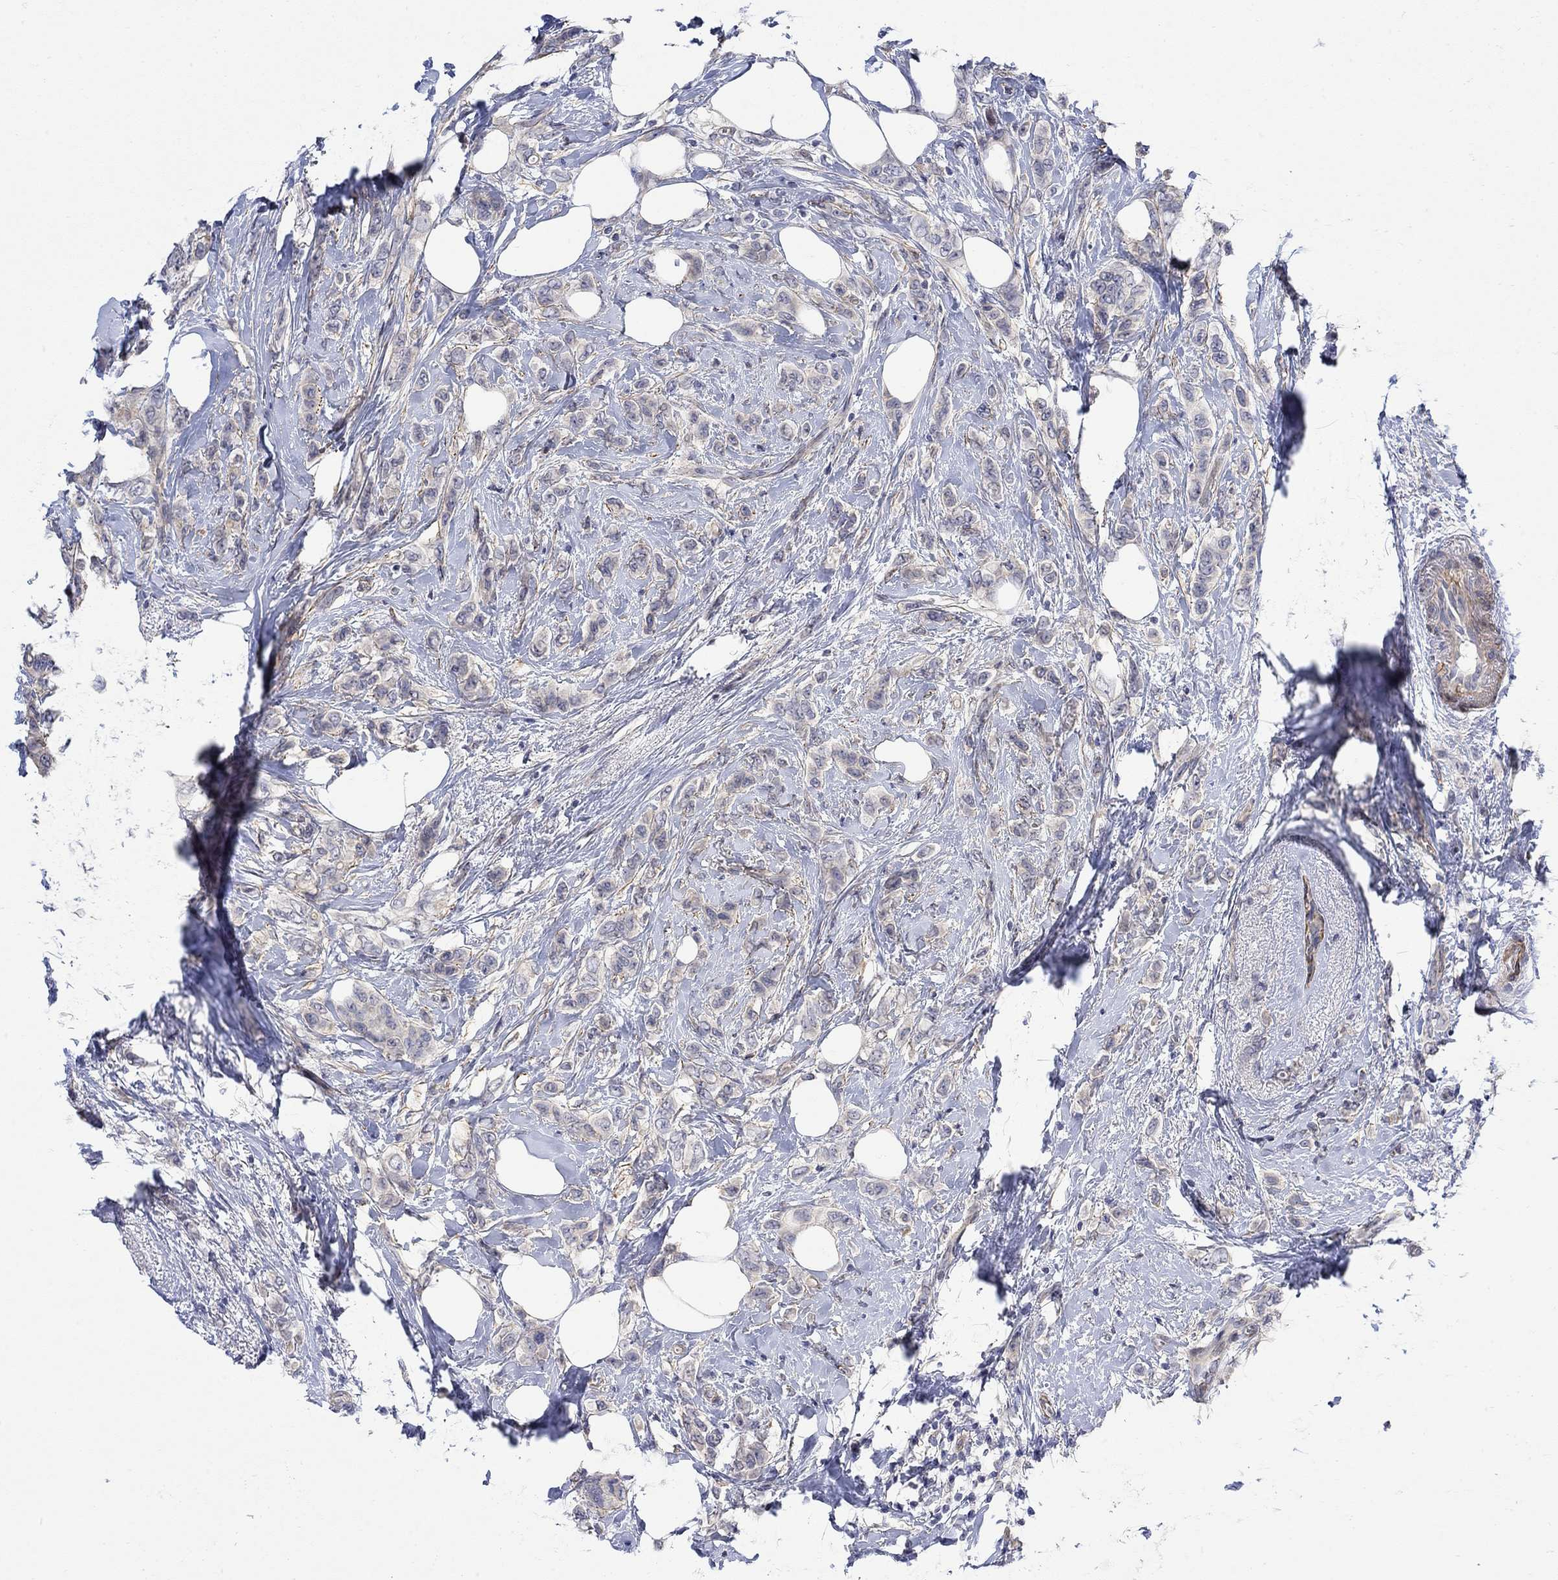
{"staining": {"intensity": "weak", "quantity": "25%-75%", "location": "cytoplasmic/membranous"}, "tissue": "breast cancer", "cell_type": "Tumor cells", "image_type": "cancer", "snomed": [{"axis": "morphology", "description": "Lobular carcinoma"}, {"axis": "topography", "description": "Breast"}], "caption": "Lobular carcinoma (breast) tissue shows weak cytoplasmic/membranous staining in about 25%-75% of tumor cells, visualized by immunohistochemistry.", "gene": "SCN7A", "patient": {"sex": "female", "age": 66}}